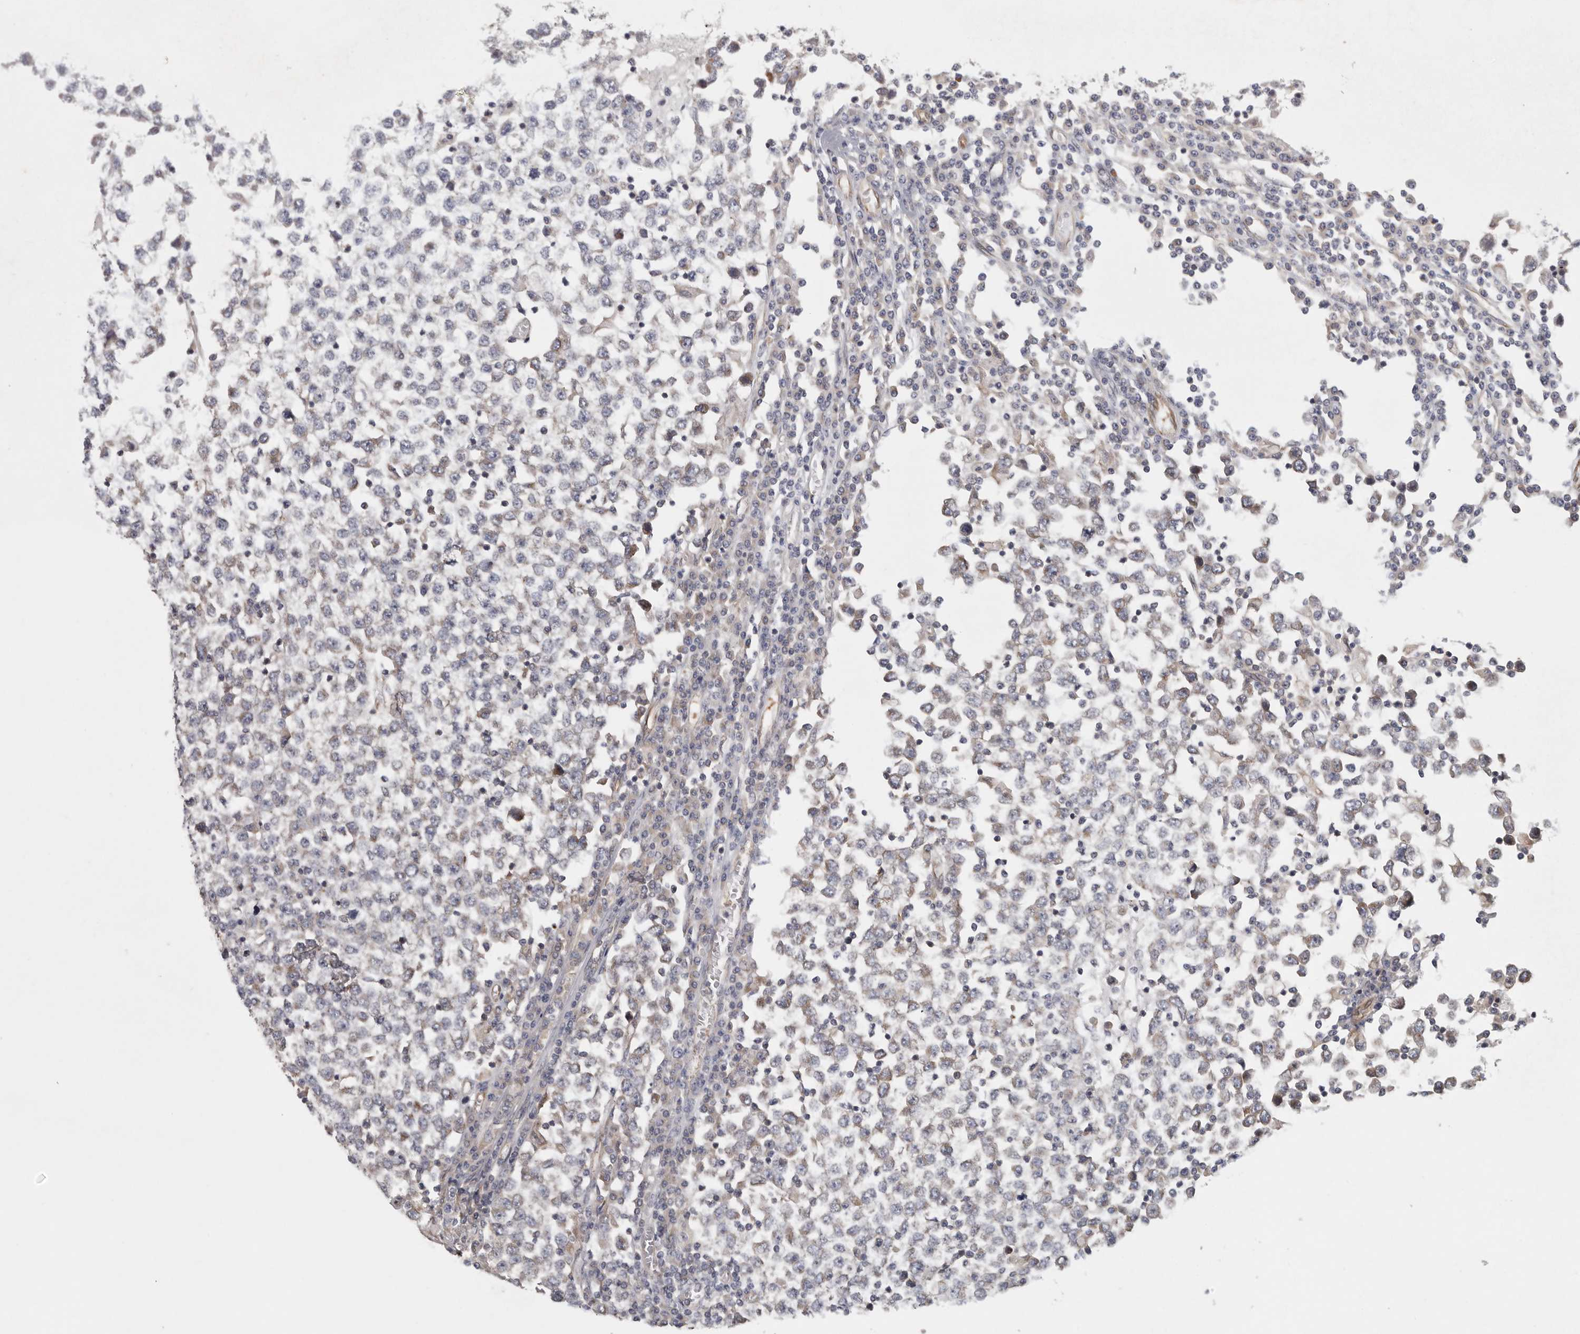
{"staining": {"intensity": "weak", "quantity": "25%-75%", "location": "cytoplasmic/membranous"}, "tissue": "testis cancer", "cell_type": "Tumor cells", "image_type": "cancer", "snomed": [{"axis": "morphology", "description": "Seminoma, NOS"}, {"axis": "topography", "description": "Testis"}], "caption": "Seminoma (testis) was stained to show a protein in brown. There is low levels of weak cytoplasmic/membranous staining in approximately 25%-75% of tumor cells.", "gene": "BCAP29", "patient": {"sex": "male", "age": 65}}